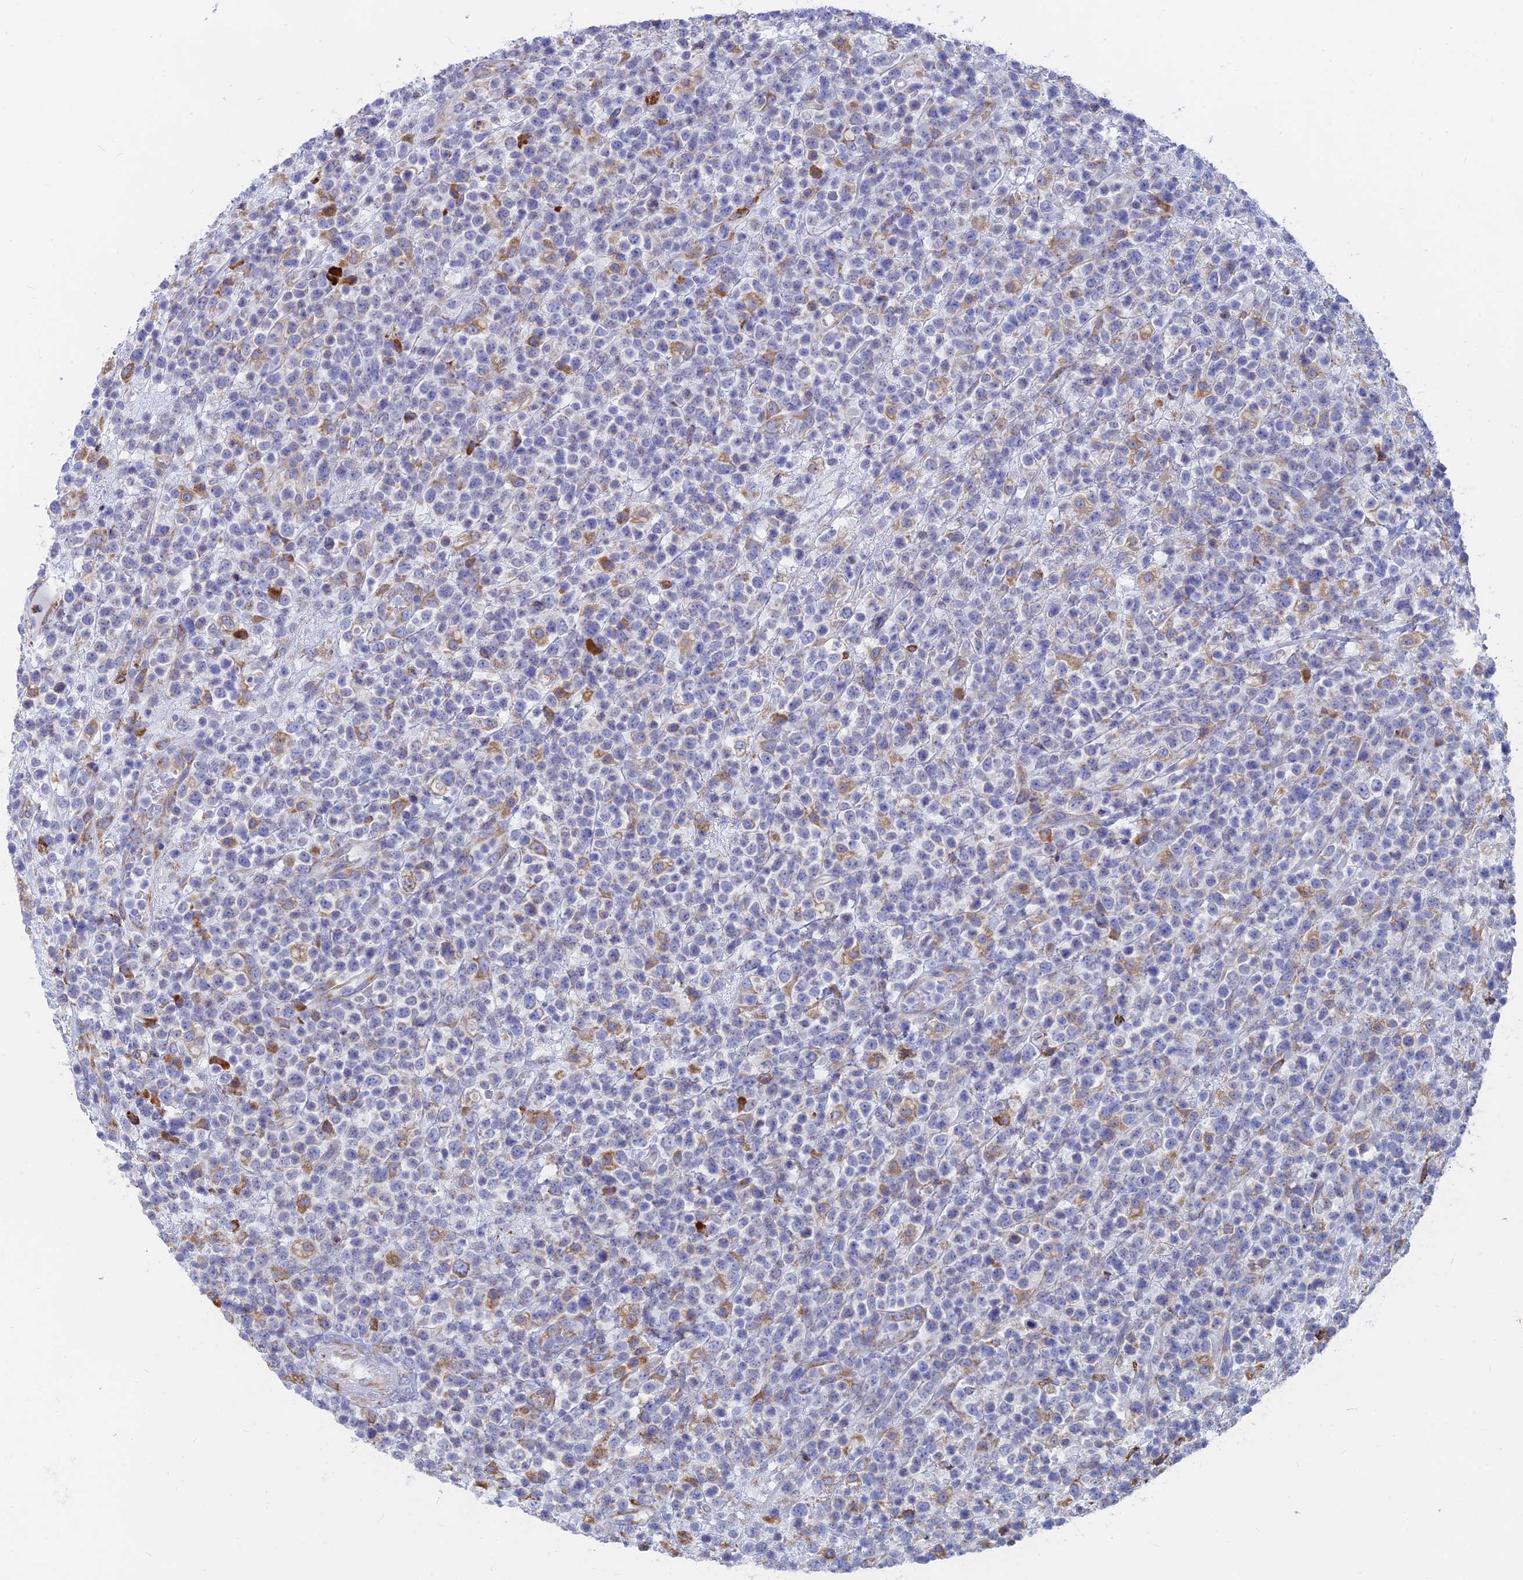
{"staining": {"intensity": "weak", "quantity": "<25%", "location": "cytoplasmic/membranous"}, "tissue": "lymphoma", "cell_type": "Tumor cells", "image_type": "cancer", "snomed": [{"axis": "morphology", "description": "Malignant lymphoma, non-Hodgkin's type, High grade"}, {"axis": "topography", "description": "Colon"}], "caption": "A histopathology image of human malignant lymphoma, non-Hodgkin's type (high-grade) is negative for staining in tumor cells.", "gene": "WDR35", "patient": {"sex": "female", "age": 53}}